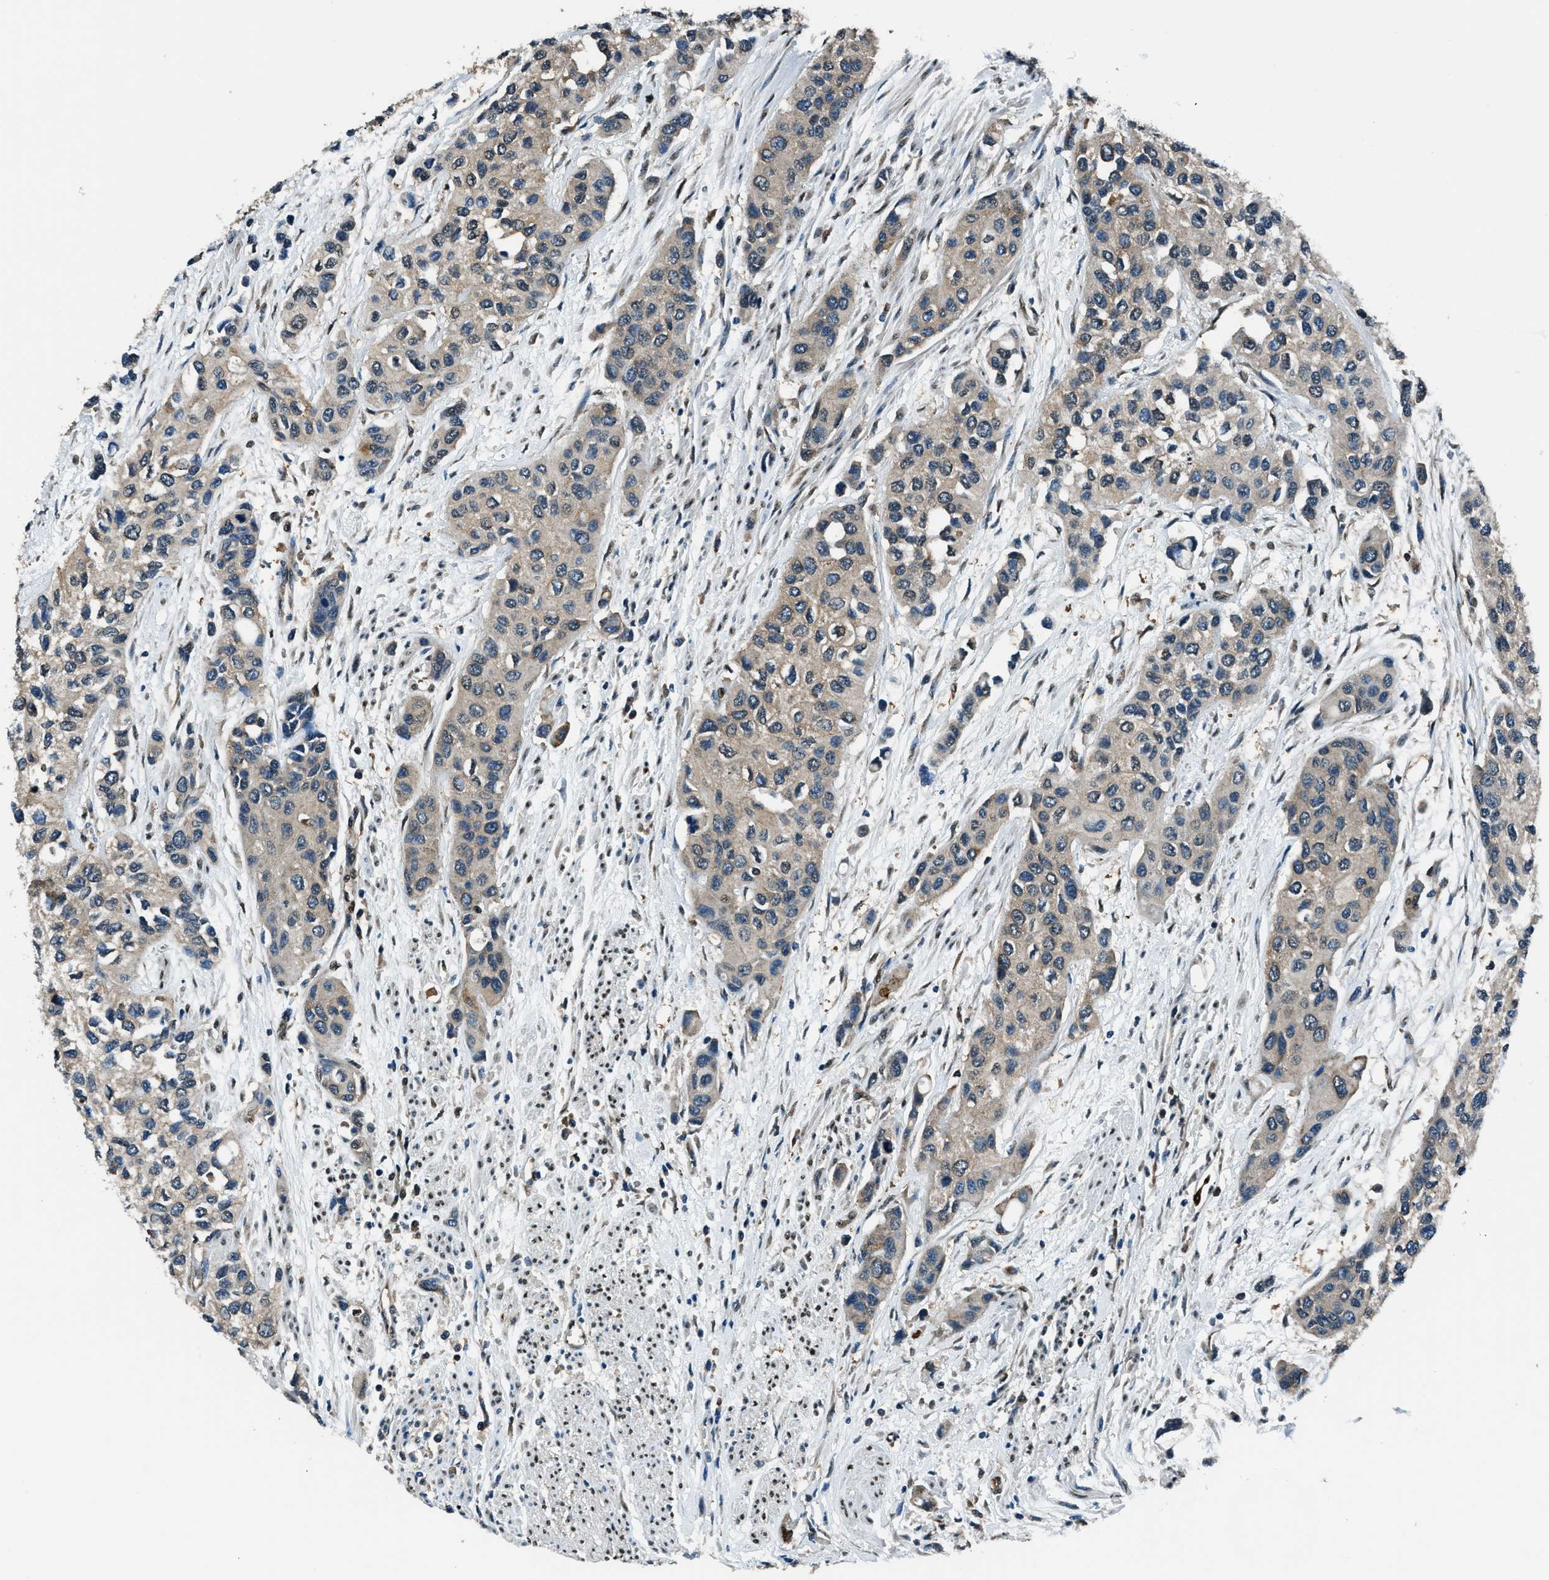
{"staining": {"intensity": "weak", "quantity": "<25%", "location": "cytoplasmic/membranous"}, "tissue": "urothelial cancer", "cell_type": "Tumor cells", "image_type": "cancer", "snomed": [{"axis": "morphology", "description": "Urothelial carcinoma, High grade"}, {"axis": "topography", "description": "Urinary bladder"}], "caption": "High magnification brightfield microscopy of urothelial cancer stained with DAB (brown) and counterstained with hematoxylin (blue): tumor cells show no significant positivity.", "gene": "ARFGAP2", "patient": {"sex": "female", "age": 56}}